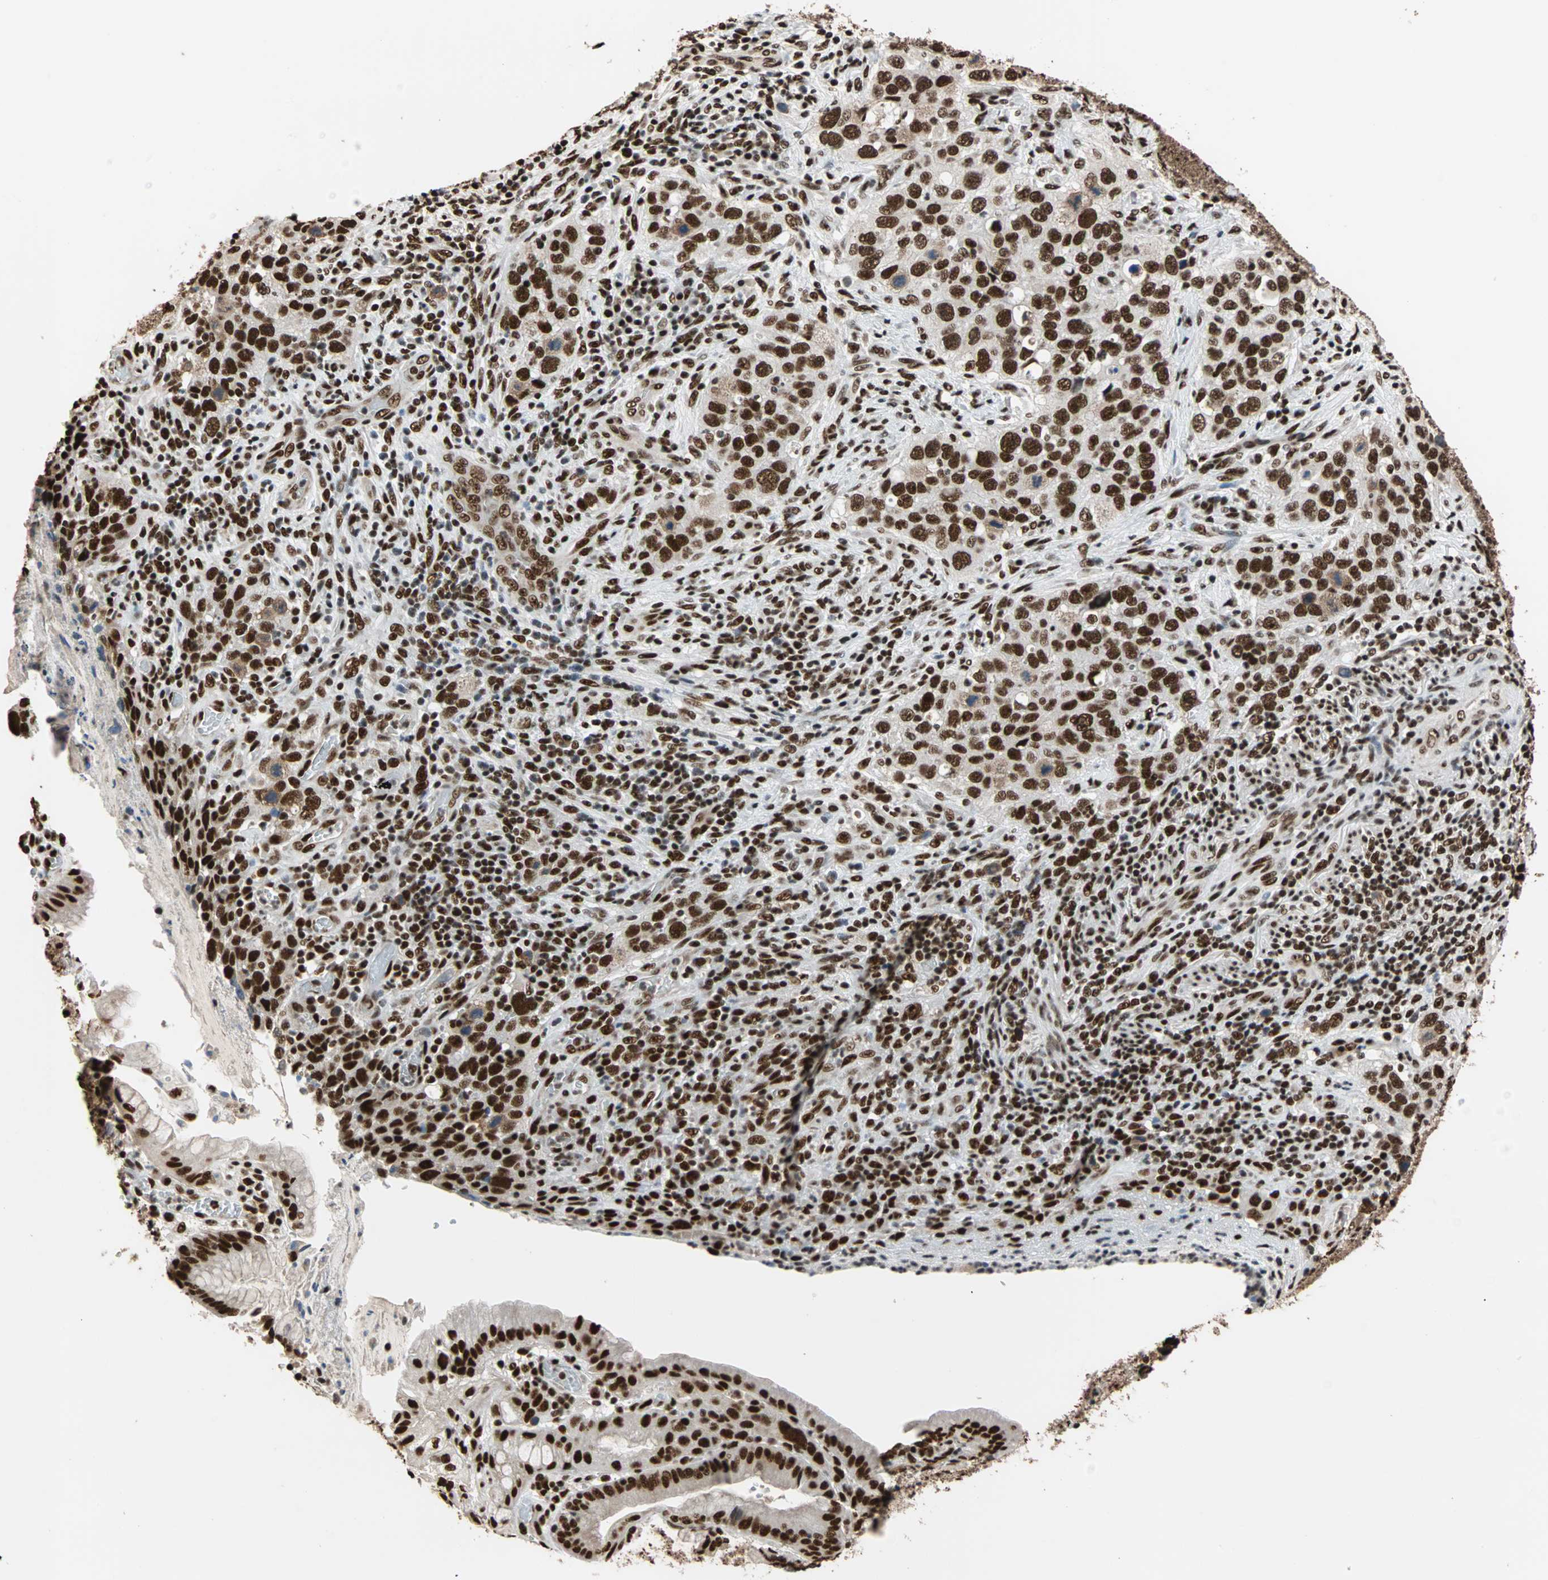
{"staining": {"intensity": "strong", "quantity": ">75%", "location": "nuclear"}, "tissue": "stomach cancer", "cell_type": "Tumor cells", "image_type": "cancer", "snomed": [{"axis": "morphology", "description": "Normal tissue, NOS"}, {"axis": "morphology", "description": "Adenocarcinoma, NOS"}, {"axis": "topography", "description": "Stomach"}], "caption": "Human adenocarcinoma (stomach) stained for a protein (brown) reveals strong nuclear positive positivity in approximately >75% of tumor cells.", "gene": "ILF2", "patient": {"sex": "male", "age": 48}}